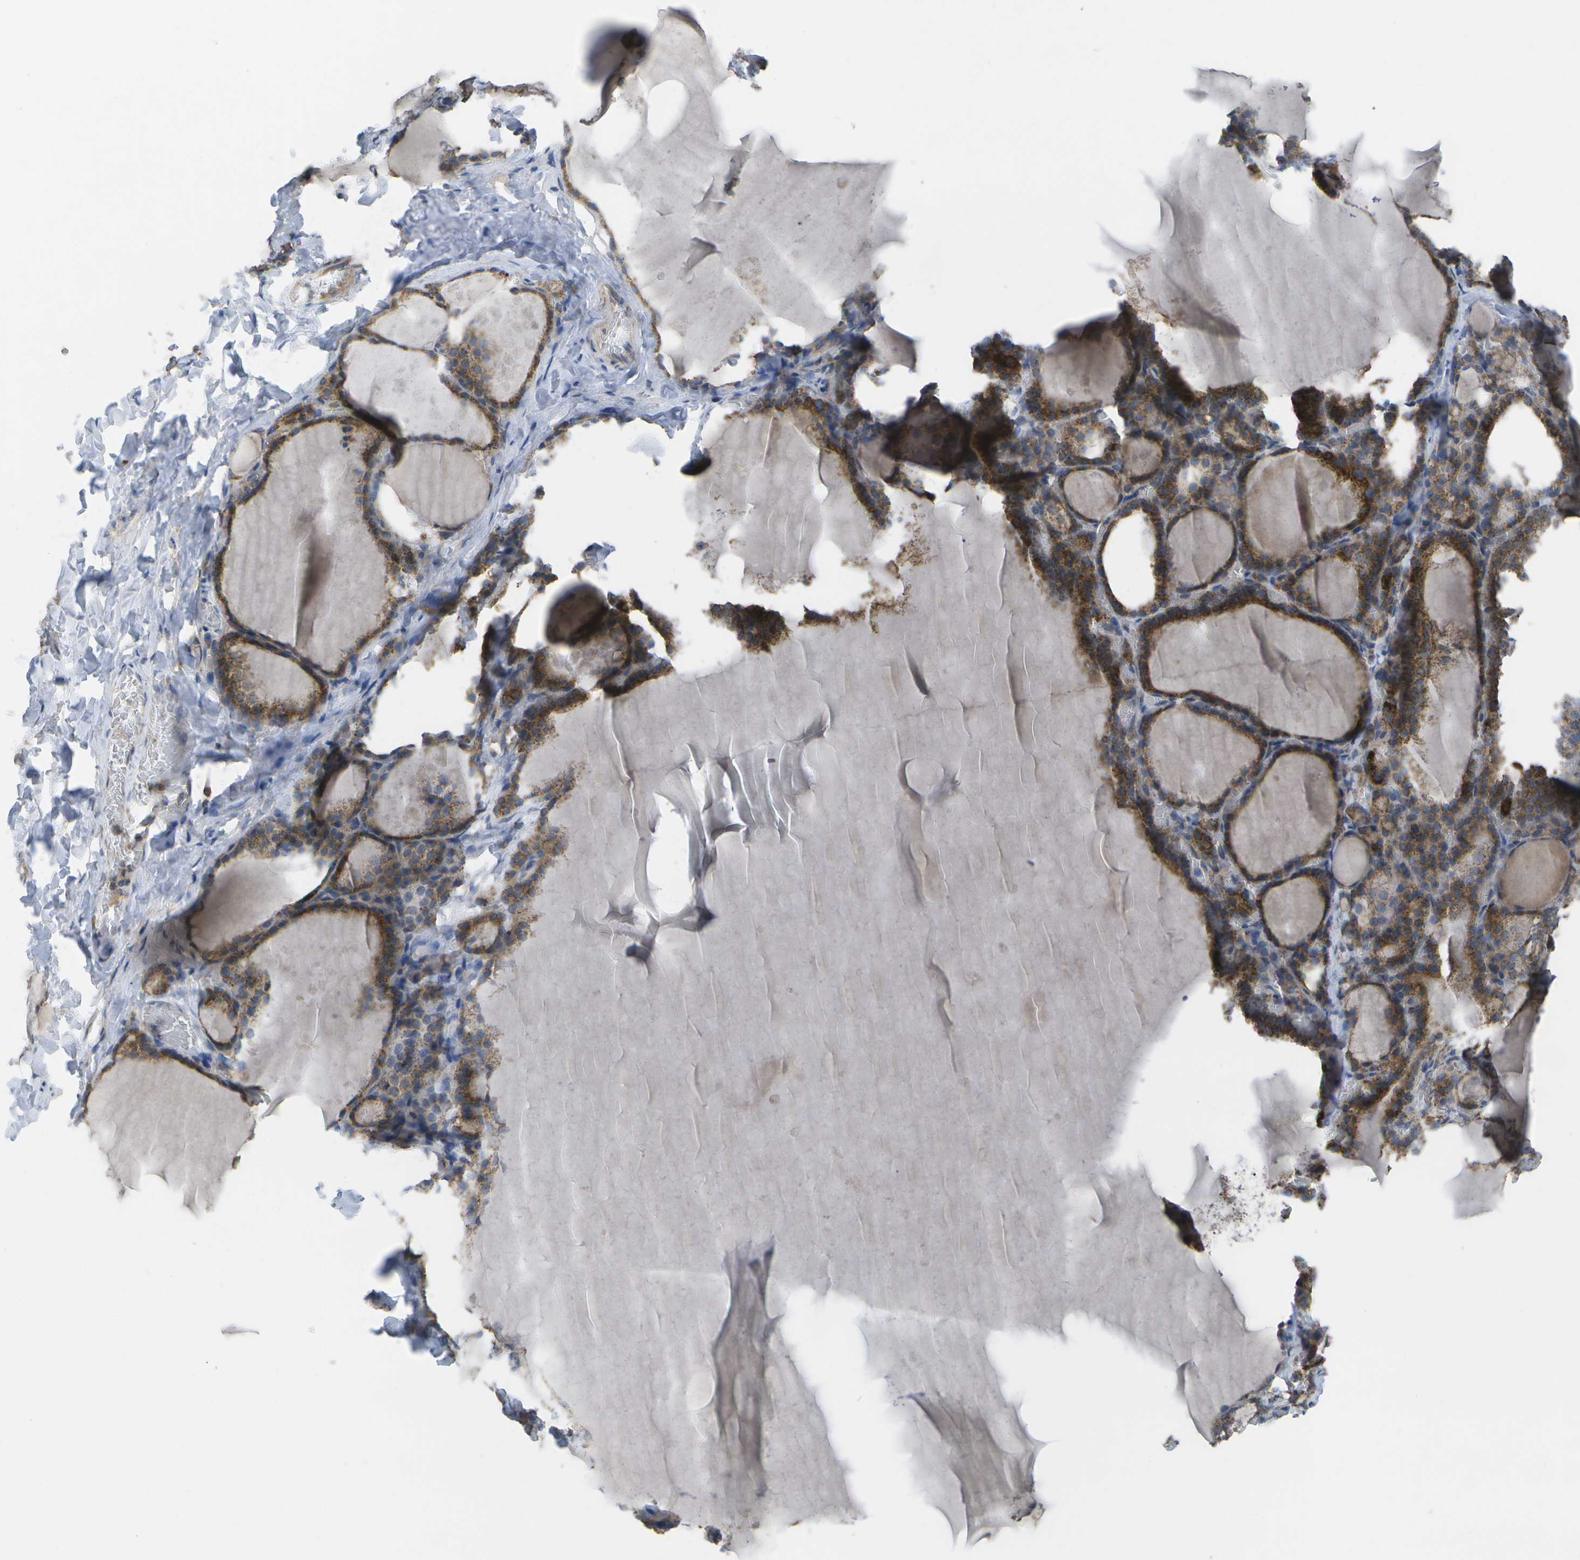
{"staining": {"intensity": "strong", "quantity": ">75%", "location": "cytoplasmic/membranous"}, "tissue": "thyroid gland", "cell_type": "Glandular cells", "image_type": "normal", "snomed": [{"axis": "morphology", "description": "Normal tissue, NOS"}, {"axis": "topography", "description": "Thyroid gland"}], "caption": "Immunohistochemistry (DAB) staining of unremarkable thyroid gland shows strong cytoplasmic/membranous protein positivity in approximately >75% of glandular cells.", "gene": "DPM3", "patient": {"sex": "male", "age": 56}}